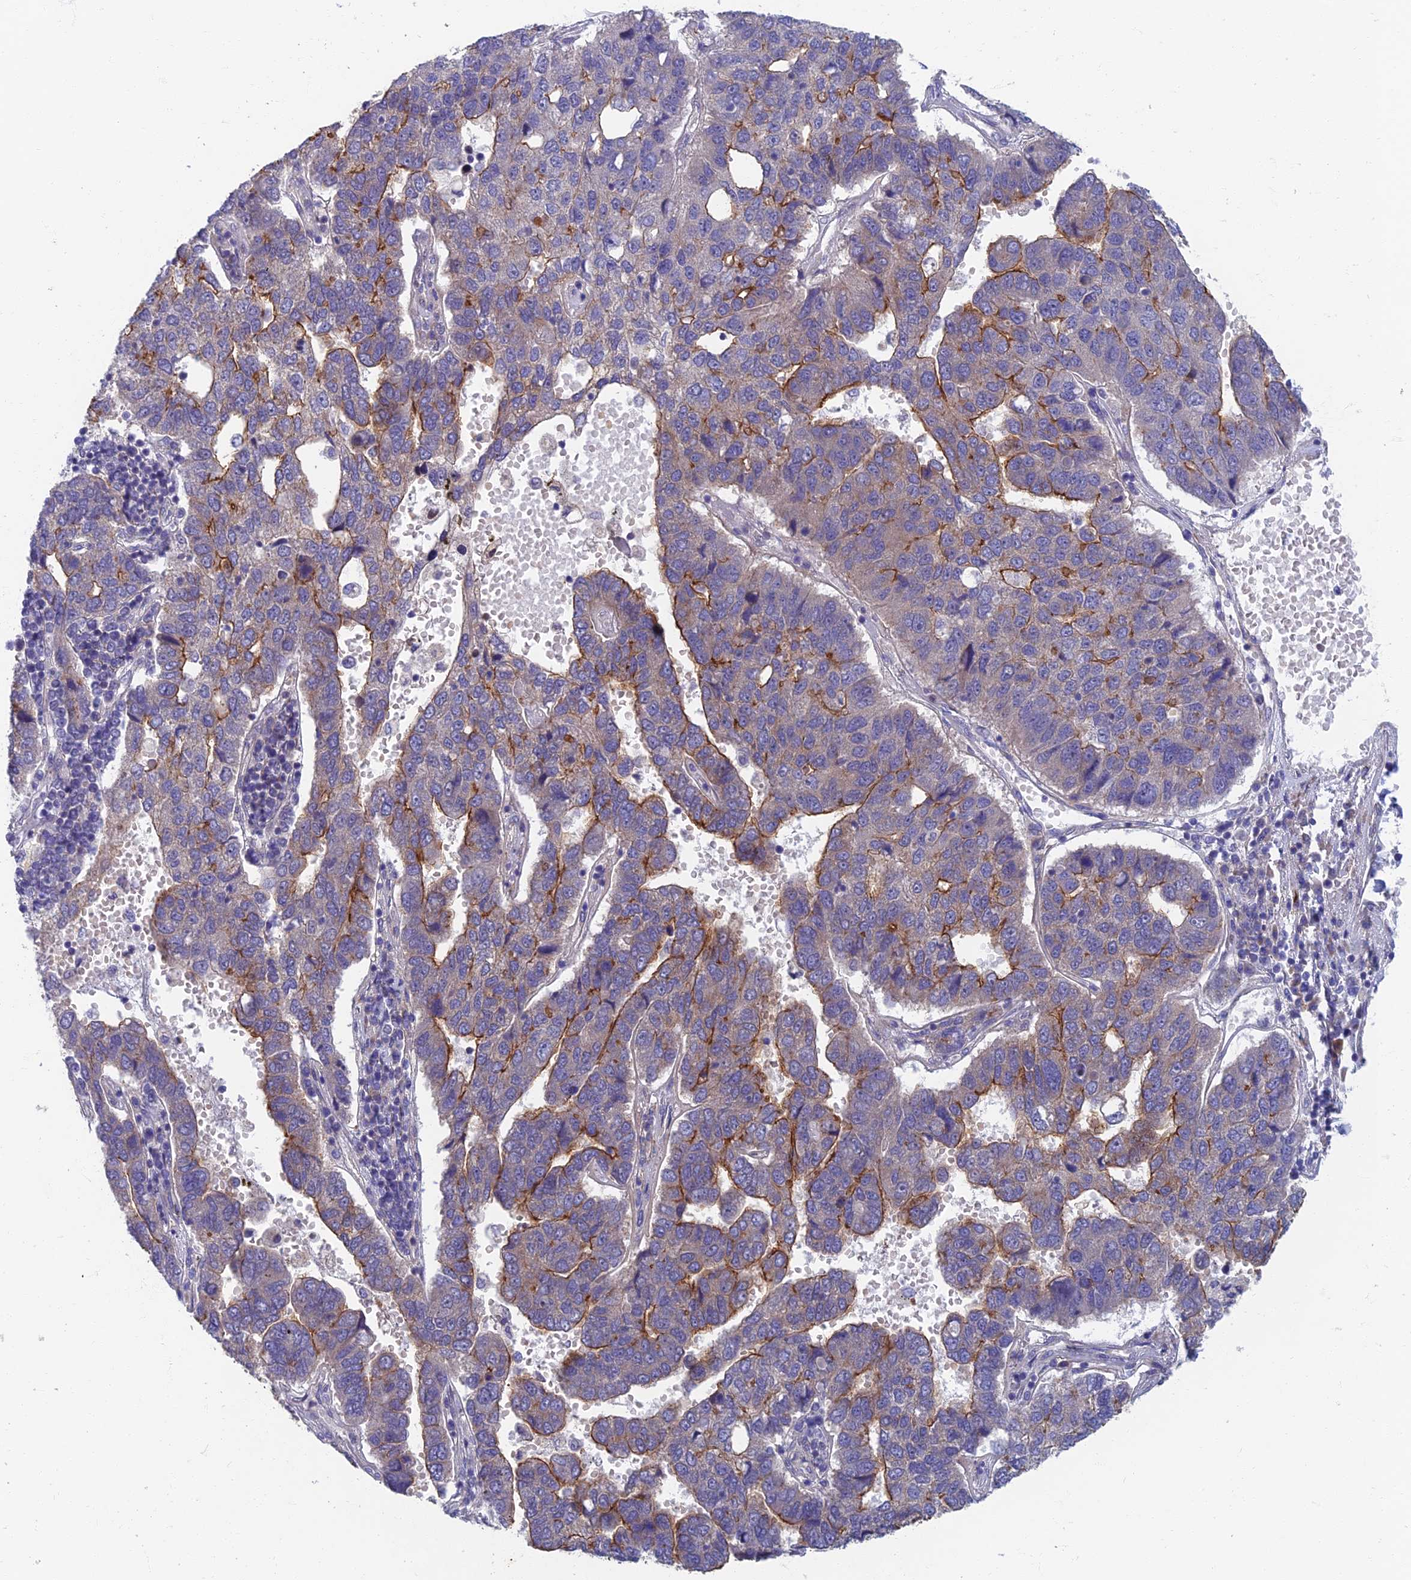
{"staining": {"intensity": "moderate", "quantity": "<25%", "location": "cytoplasmic/membranous"}, "tissue": "pancreatic cancer", "cell_type": "Tumor cells", "image_type": "cancer", "snomed": [{"axis": "morphology", "description": "Adenocarcinoma, NOS"}, {"axis": "topography", "description": "Pancreas"}], "caption": "Moderate cytoplasmic/membranous protein staining is identified in approximately <25% of tumor cells in pancreatic cancer (adenocarcinoma). The staining was performed using DAB (3,3'-diaminobenzidine), with brown indicating positive protein expression. Nuclei are stained blue with hematoxylin.", "gene": "RHBDL2", "patient": {"sex": "female", "age": 61}}